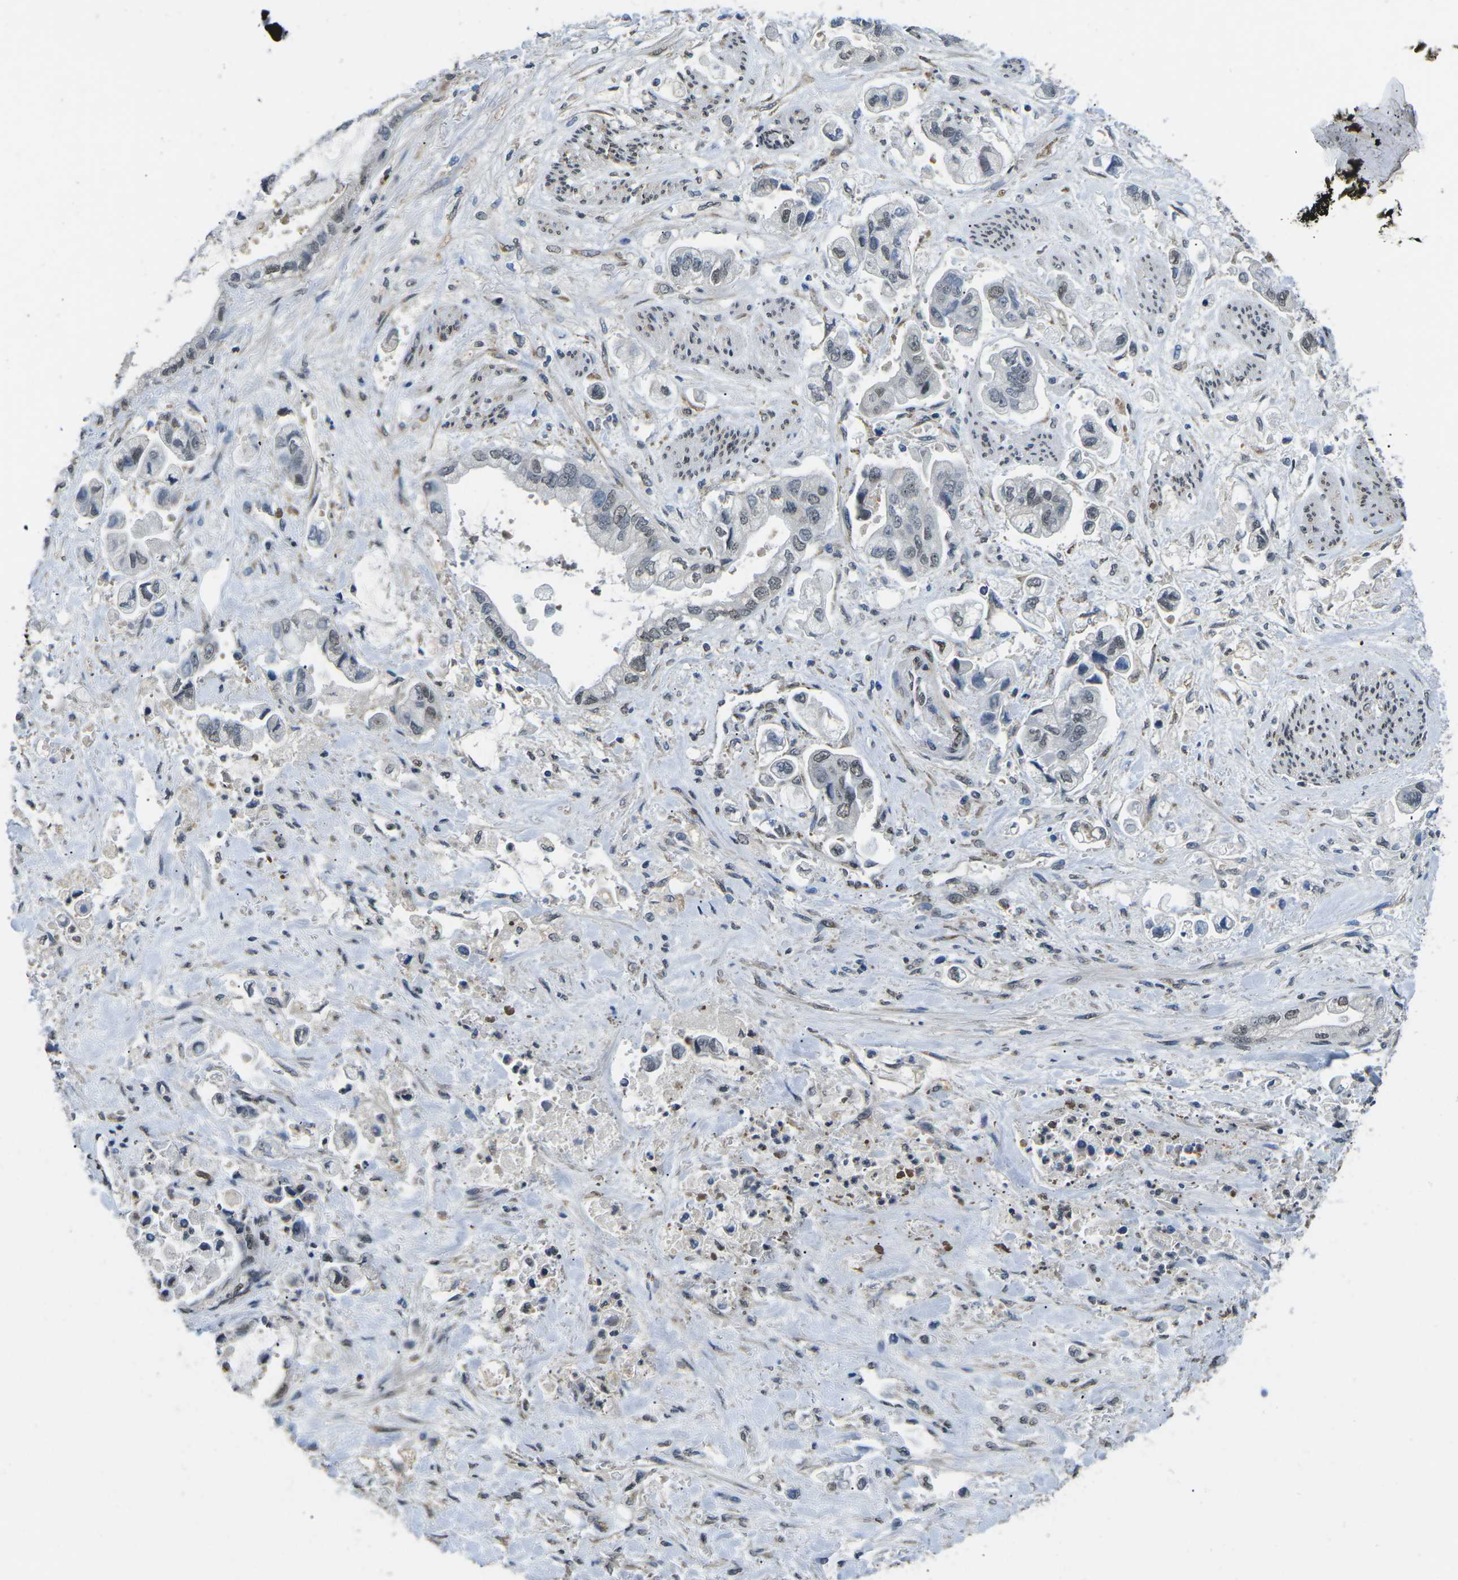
{"staining": {"intensity": "weak", "quantity": "<25%", "location": "nuclear"}, "tissue": "stomach cancer", "cell_type": "Tumor cells", "image_type": "cancer", "snomed": [{"axis": "morphology", "description": "Normal tissue, NOS"}, {"axis": "morphology", "description": "Adenocarcinoma, NOS"}, {"axis": "topography", "description": "Stomach"}], "caption": "Tumor cells are negative for brown protein staining in adenocarcinoma (stomach).", "gene": "SCNN1B", "patient": {"sex": "male", "age": 62}}